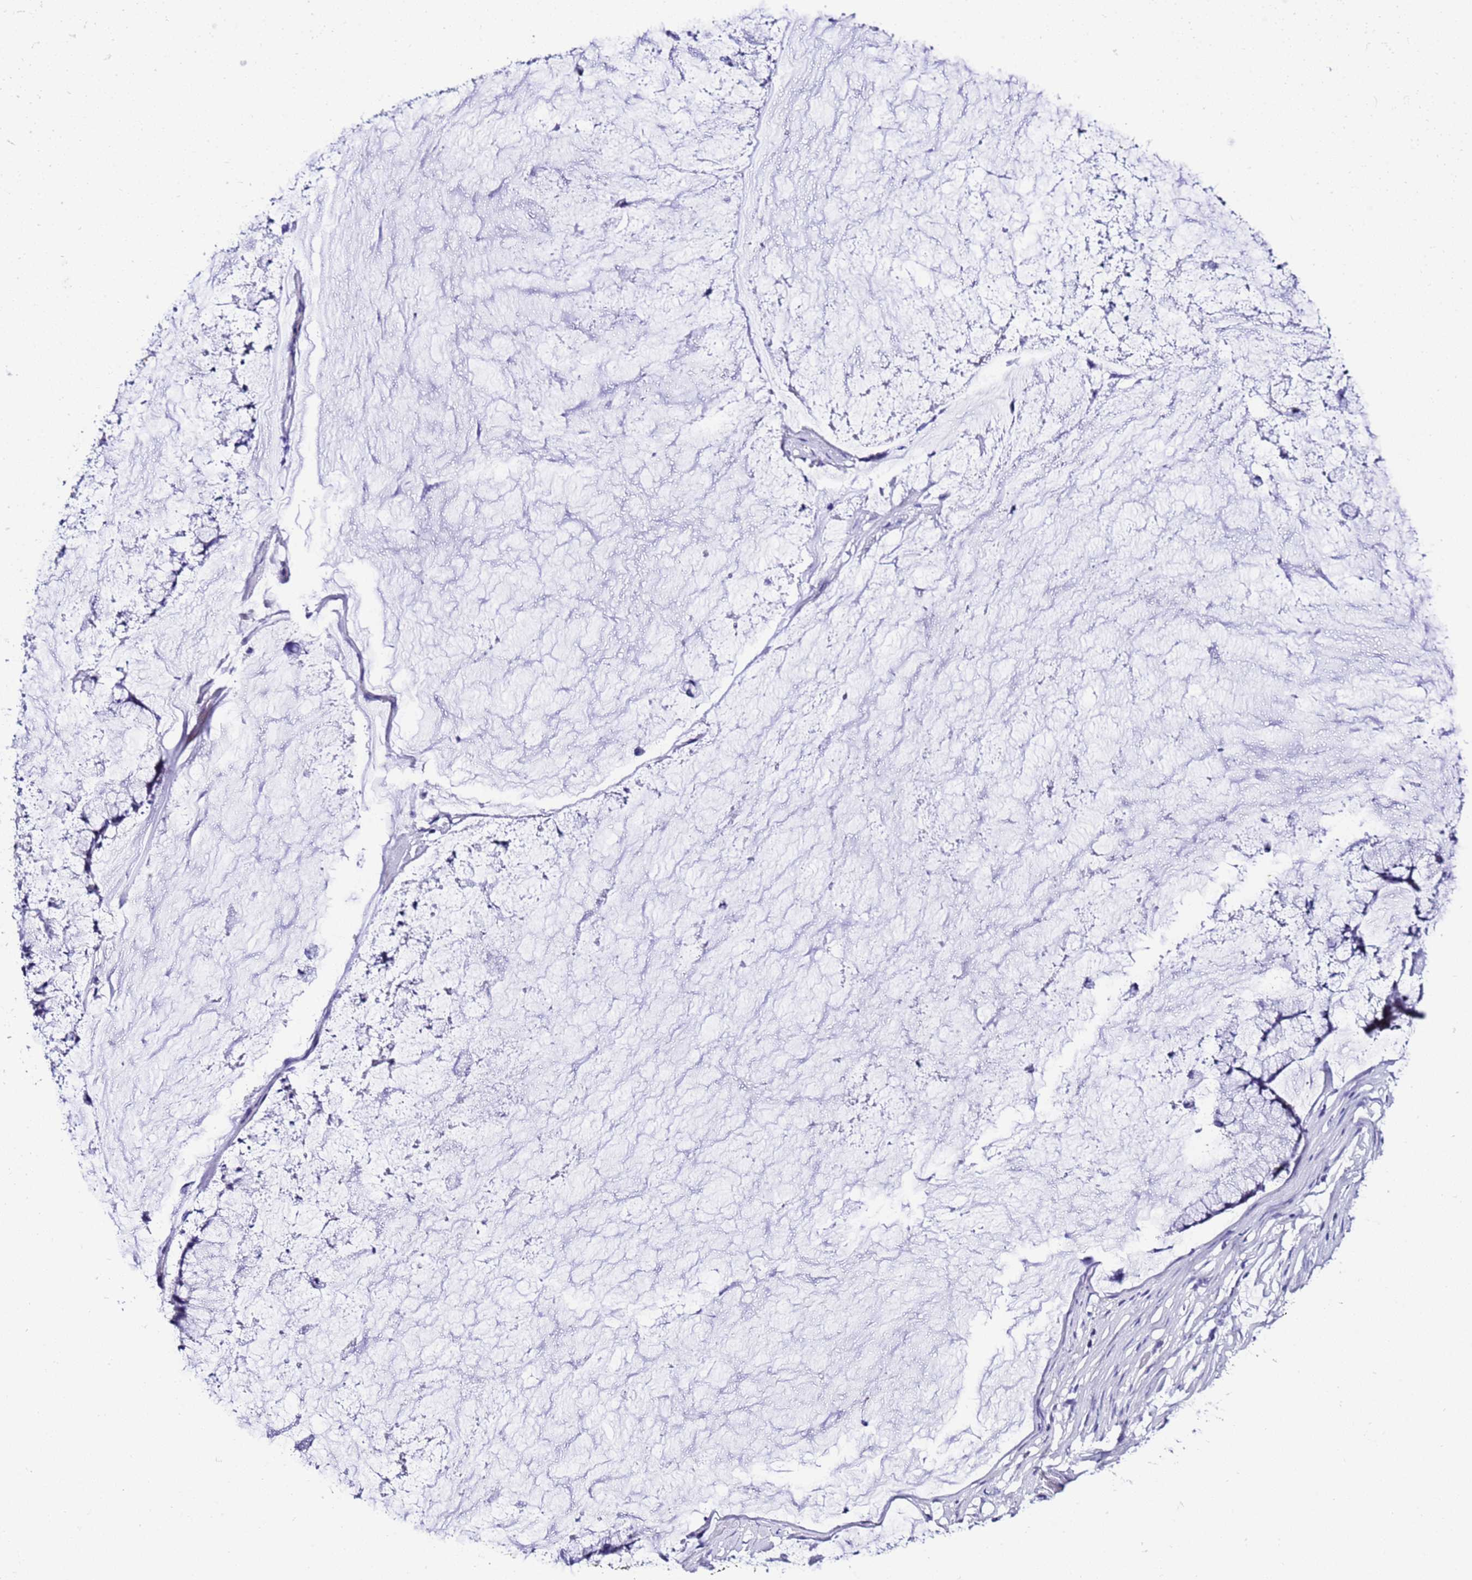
{"staining": {"intensity": "negative", "quantity": "none", "location": "none"}, "tissue": "ovarian cancer", "cell_type": "Tumor cells", "image_type": "cancer", "snomed": [{"axis": "morphology", "description": "Cystadenocarcinoma, mucinous, NOS"}, {"axis": "topography", "description": "Ovary"}], "caption": "This is a micrograph of immunohistochemistry staining of mucinous cystadenocarcinoma (ovarian), which shows no expression in tumor cells.", "gene": "ZNF417", "patient": {"sex": "female", "age": 42}}